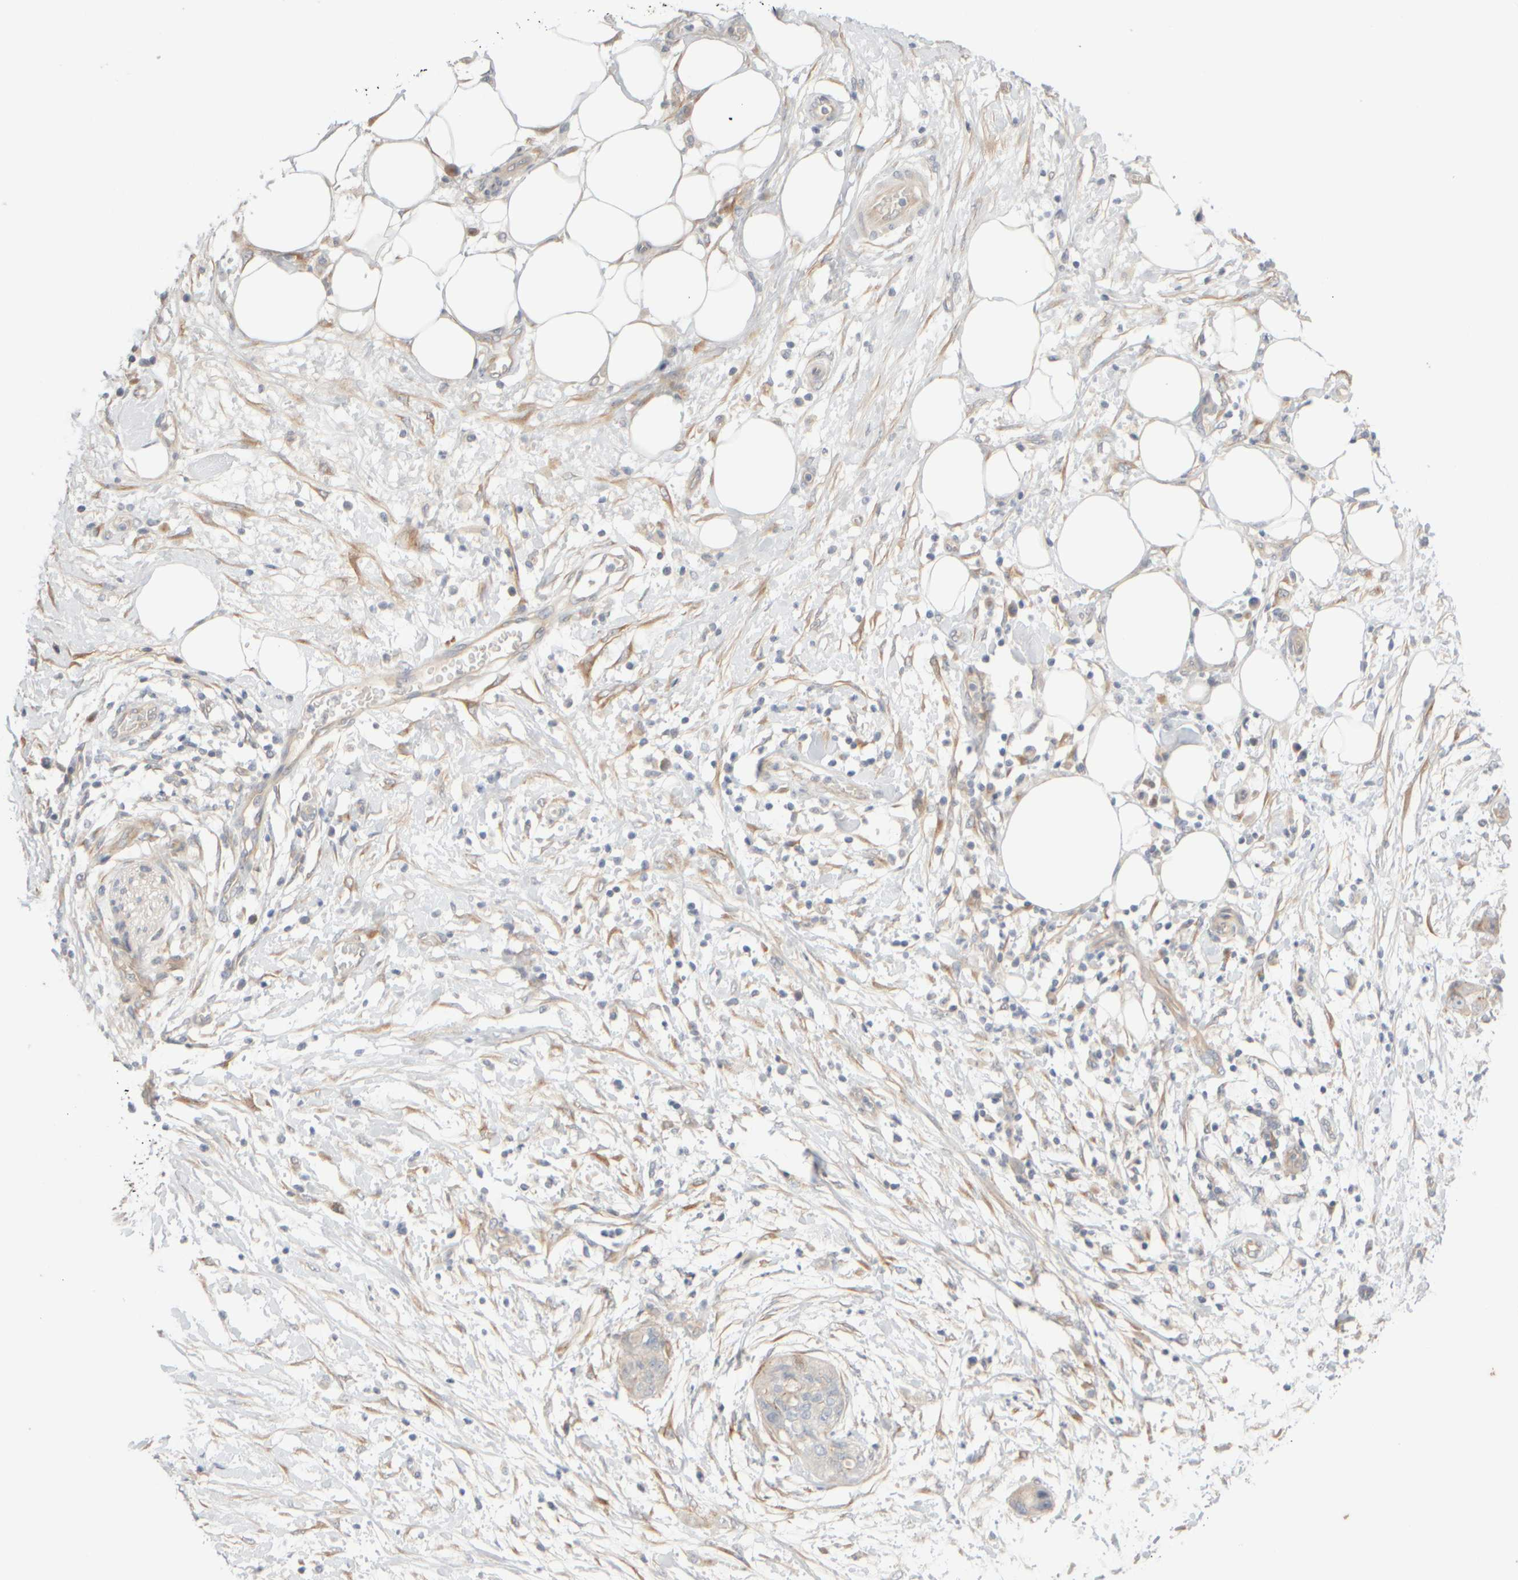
{"staining": {"intensity": "negative", "quantity": "none", "location": "none"}, "tissue": "pancreatic cancer", "cell_type": "Tumor cells", "image_type": "cancer", "snomed": [{"axis": "morphology", "description": "Adenocarcinoma, NOS"}, {"axis": "topography", "description": "Pancreas"}], "caption": "Tumor cells show no significant expression in pancreatic cancer.", "gene": "GOPC", "patient": {"sex": "female", "age": 78}}